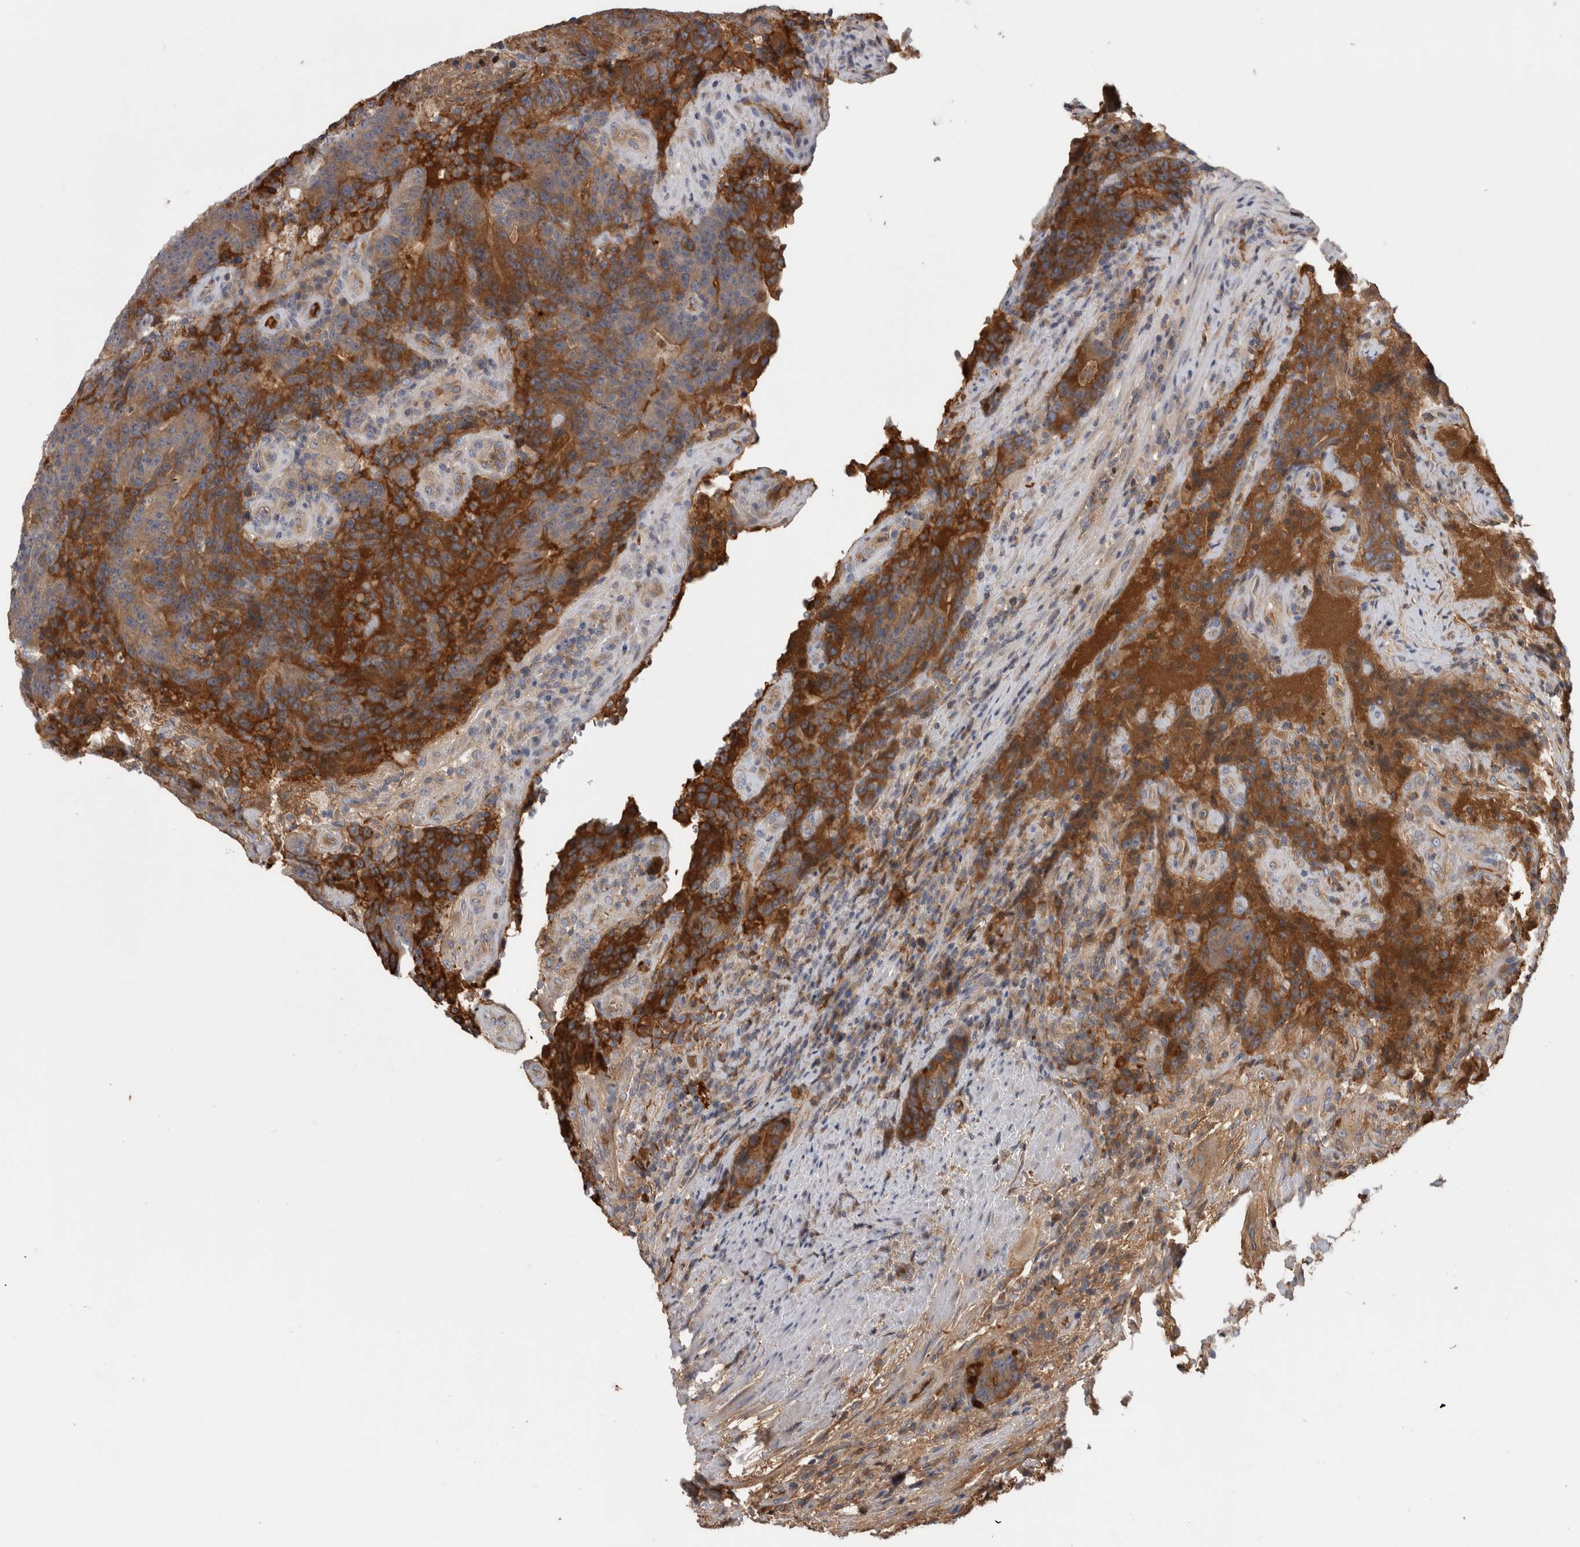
{"staining": {"intensity": "strong", "quantity": "25%-75%", "location": "cytoplasmic/membranous"}, "tissue": "colorectal cancer", "cell_type": "Tumor cells", "image_type": "cancer", "snomed": [{"axis": "morphology", "description": "Normal tissue, NOS"}, {"axis": "morphology", "description": "Adenocarcinoma, NOS"}, {"axis": "topography", "description": "Colon"}], "caption": "Colorectal cancer (adenocarcinoma) stained with immunohistochemistry exhibits strong cytoplasmic/membranous positivity in approximately 25%-75% of tumor cells.", "gene": "TBCE", "patient": {"sex": "female", "age": 75}}